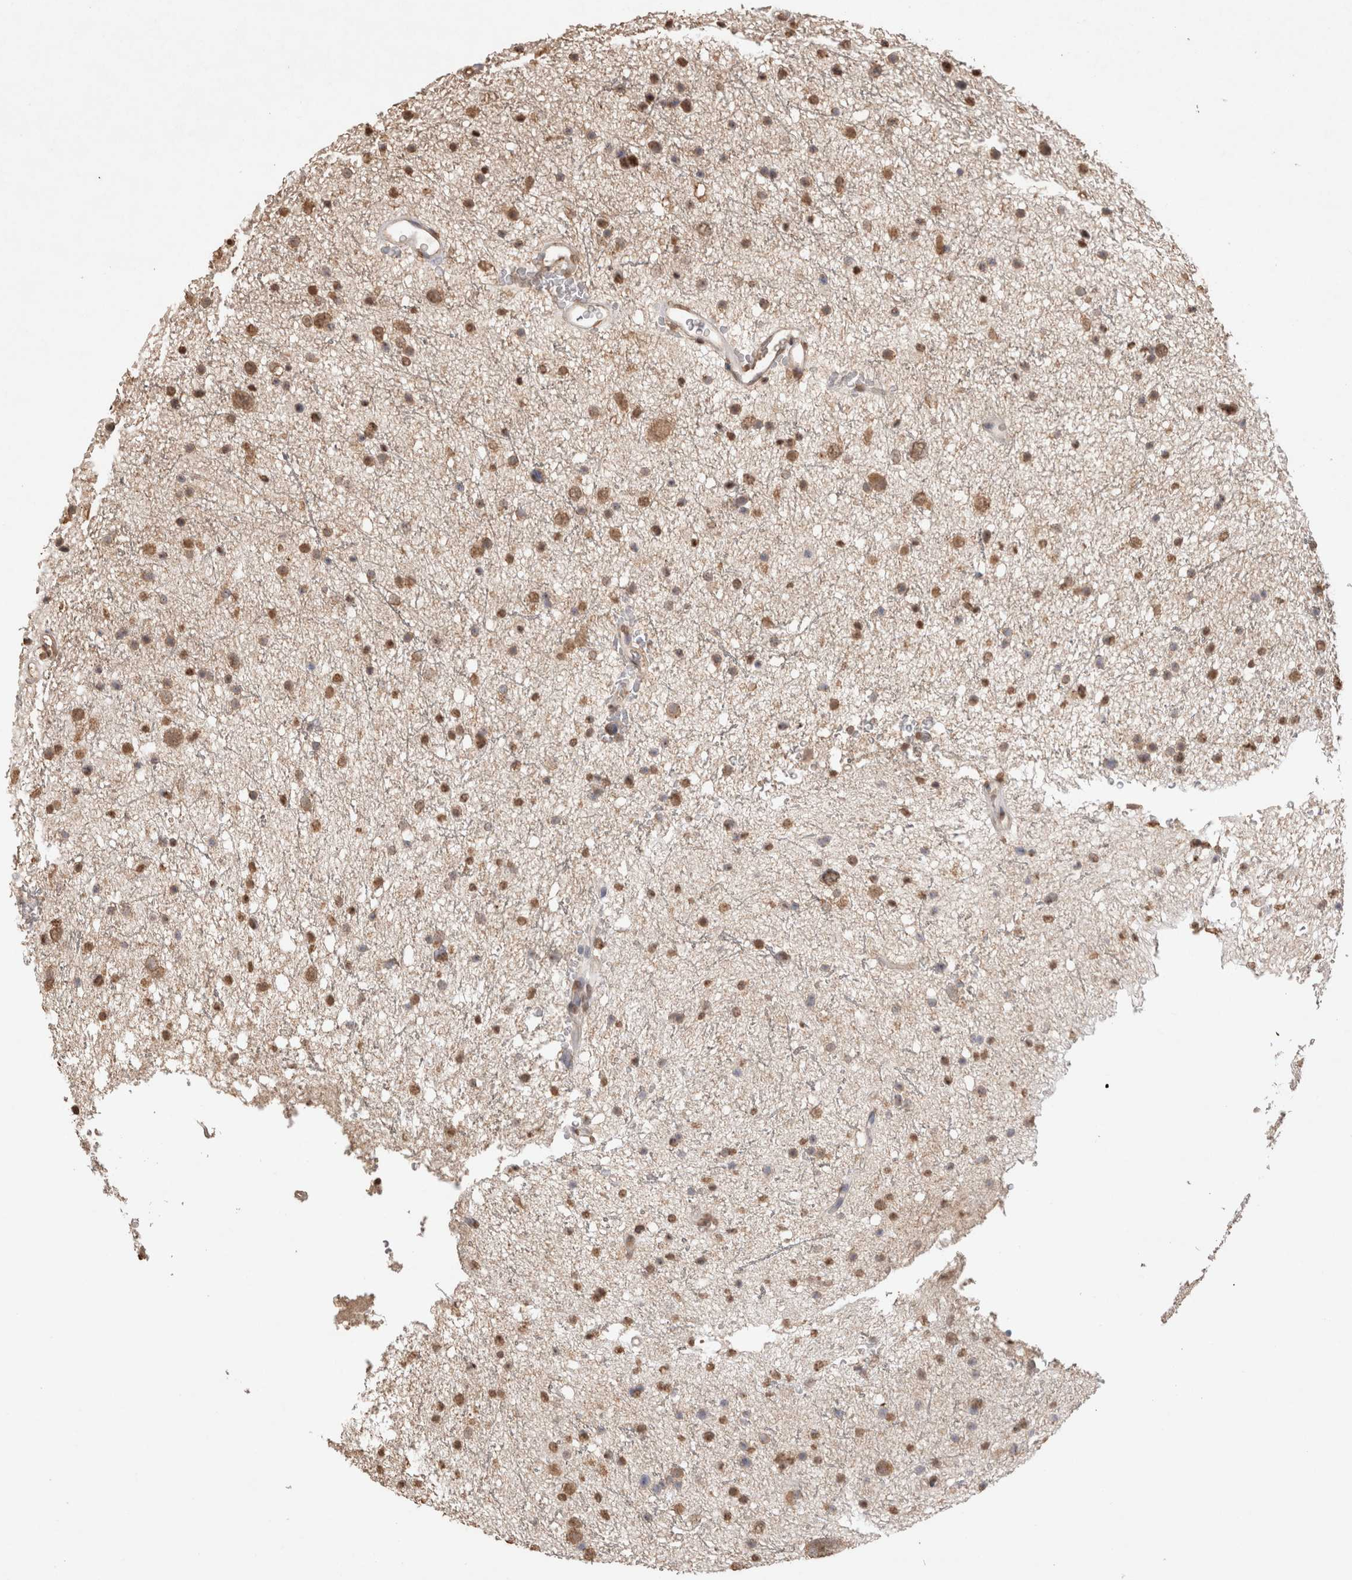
{"staining": {"intensity": "moderate", "quantity": ">75%", "location": "nuclear"}, "tissue": "glioma", "cell_type": "Tumor cells", "image_type": "cancer", "snomed": [{"axis": "morphology", "description": "Glioma, malignant, Low grade"}, {"axis": "topography", "description": "Brain"}], "caption": "Glioma stained for a protein displays moderate nuclear positivity in tumor cells.", "gene": "MLX", "patient": {"sex": "female", "age": 37}}